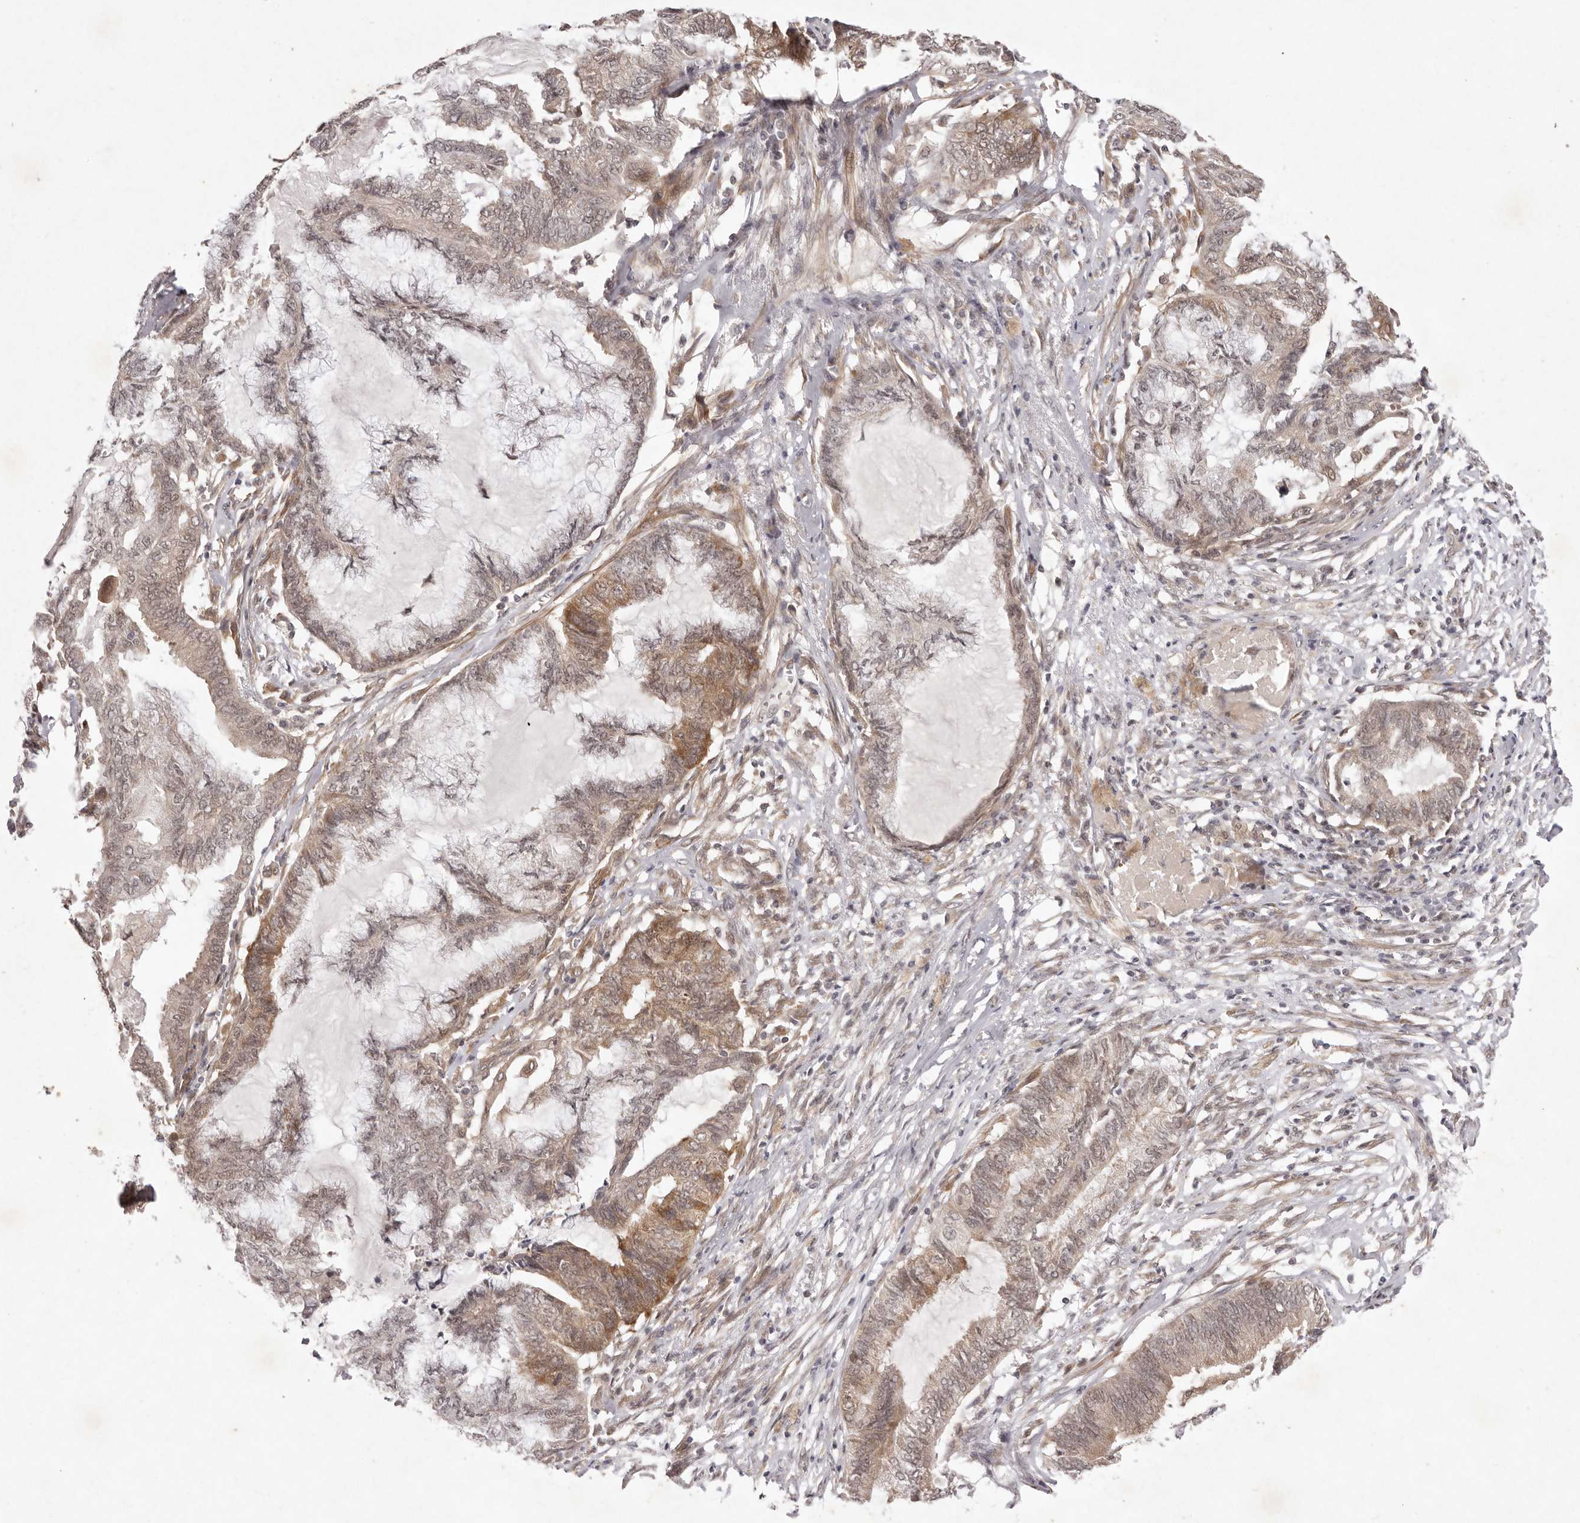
{"staining": {"intensity": "moderate", "quantity": "25%-75%", "location": "cytoplasmic/membranous,nuclear"}, "tissue": "endometrial cancer", "cell_type": "Tumor cells", "image_type": "cancer", "snomed": [{"axis": "morphology", "description": "Adenocarcinoma, NOS"}, {"axis": "topography", "description": "Endometrium"}], "caption": "A high-resolution photomicrograph shows IHC staining of endometrial adenocarcinoma, which shows moderate cytoplasmic/membranous and nuclear expression in approximately 25%-75% of tumor cells. (DAB = brown stain, brightfield microscopy at high magnification).", "gene": "BUD31", "patient": {"sex": "female", "age": 86}}